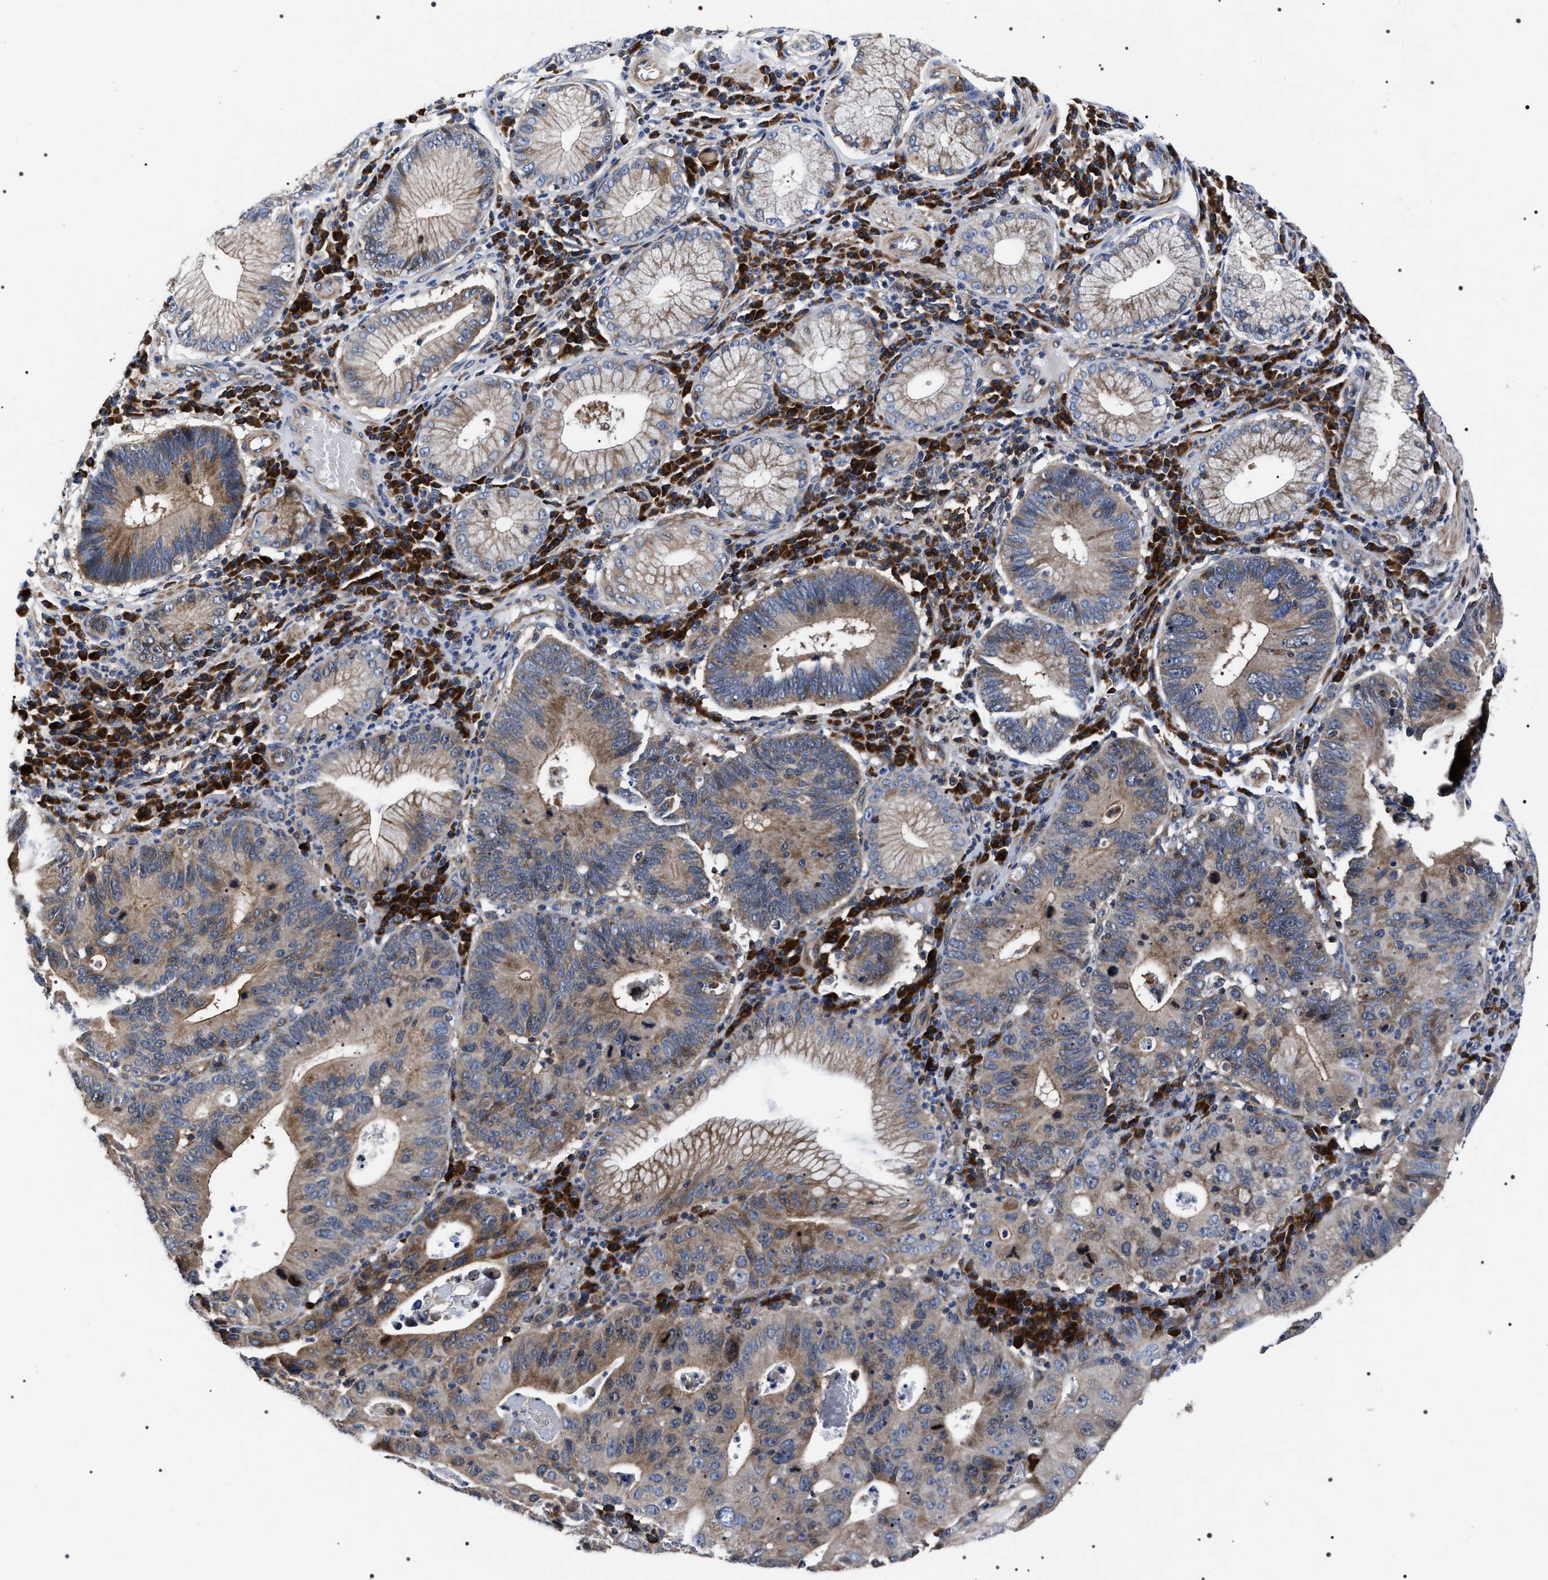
{"staining": {"intensity": "moderate", "quantity": "25%-75%", "location": "cytoplasmic/membranous"}, "tissue": "stomach cancer", "cell_type": "Tumor cells", "image_type": "cancer", "snomed": [{"axis": "morphology", "description": "Adenocarcinoma, NOS"}, {"axis": "topography", "description": "Stomach"}], "caption": "The micrograph demonstrates immunohistochemical staining of stomach cancer. There is moderate cytoplasmic/membranous staining is present in about 25%-75% of tumor cells.", "gene": "MIS18A", "patient": {"sex": "male", "age": 59}}